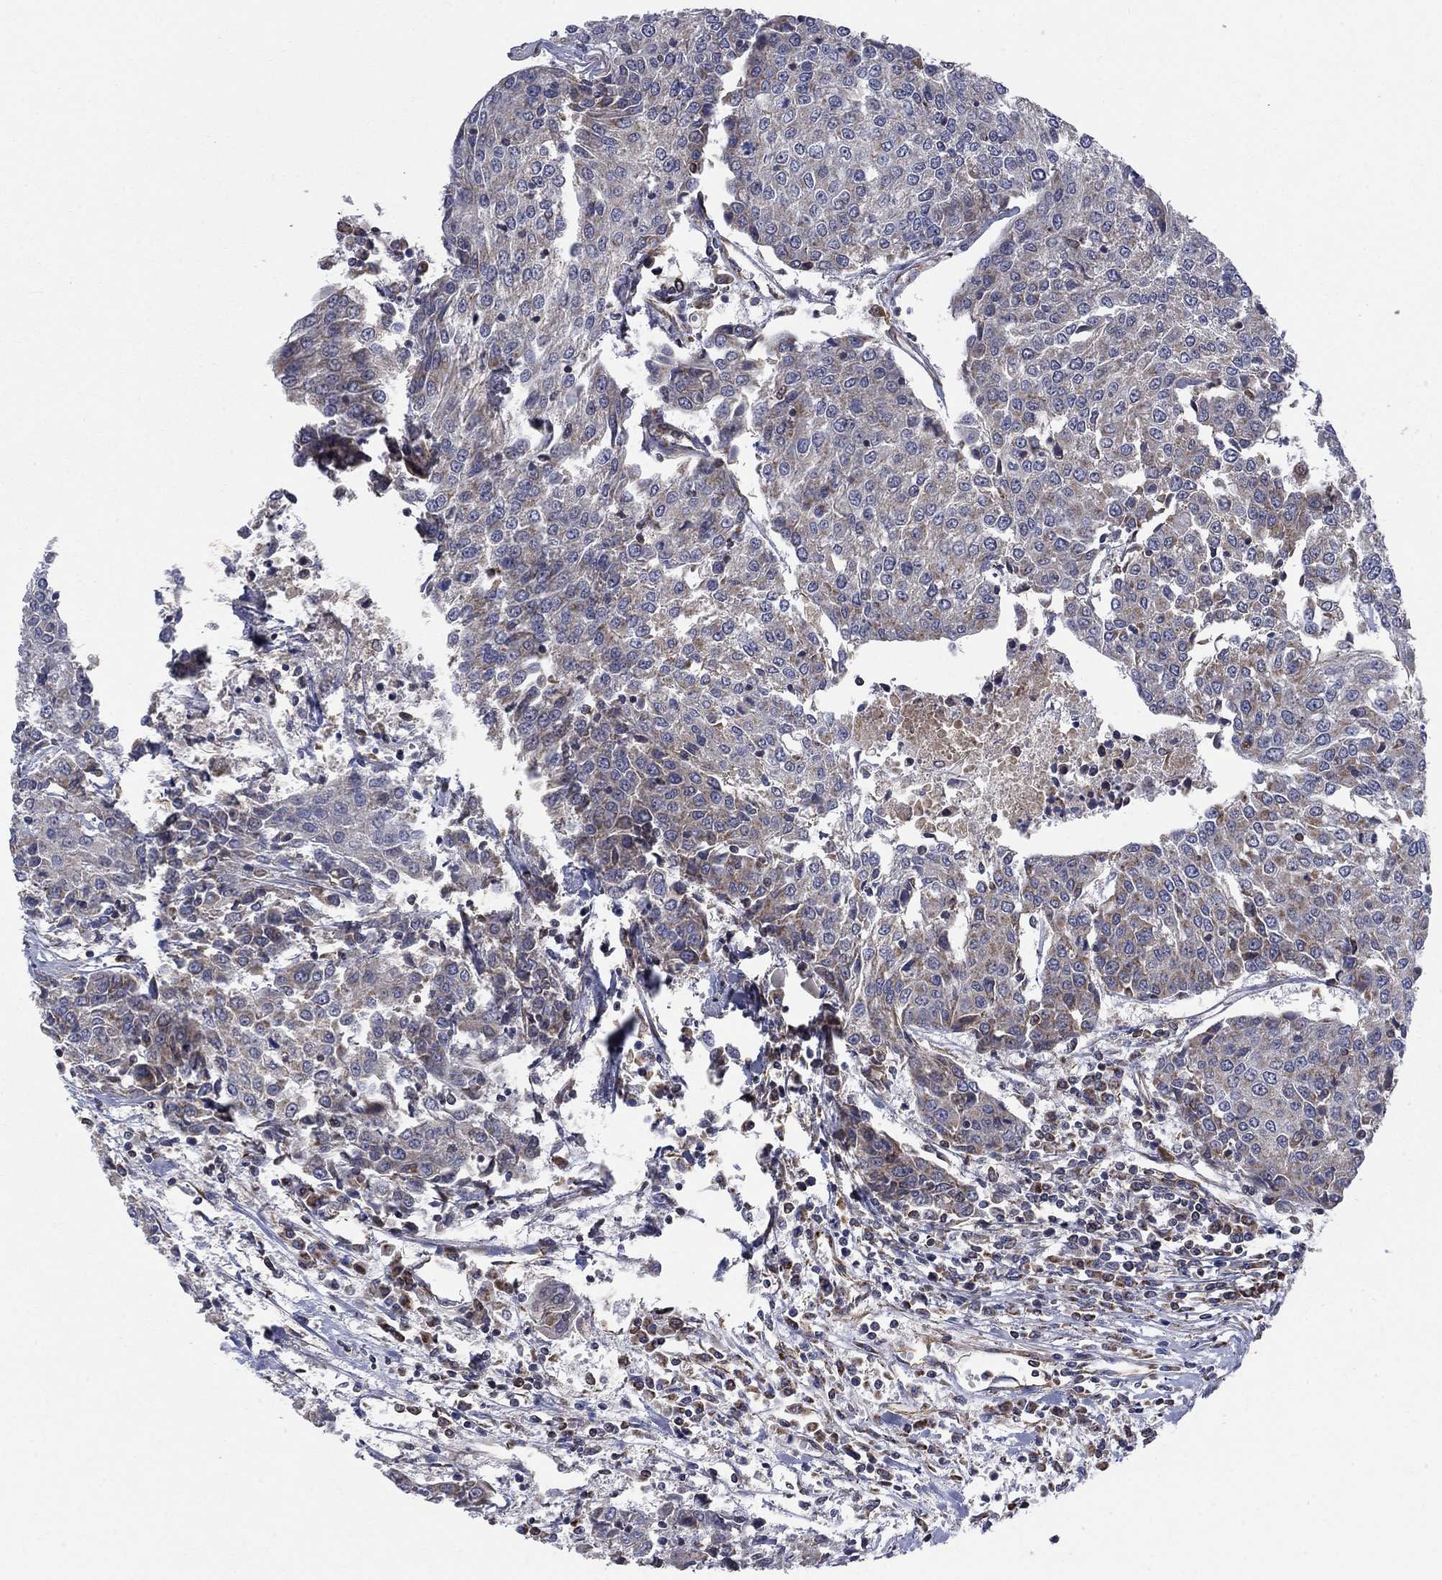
{"staining": {"intensity": "weak", "quantity": "25%-75%", "location": "cytoplasmic/membranous"}, "tissue": "urothelial cancer", "cell_type": "Tumor cells", "image_type": "cancer", "snomed": [{"axis": "morphology", "description": "Urothelial carcinoma, High grade"}, {"axis": "topography", "description": "Urinary bladder"}], "caption": "Immunohistochemistry (IHC) (DAB) staining of high-grade urothelial carcinoma displays weak cytoplasmic/membranous protein staining in approximately 25%-75% of tumor cells.", "gene": "NDUFC1", "patient": {"sex": "female", "age": 85}}